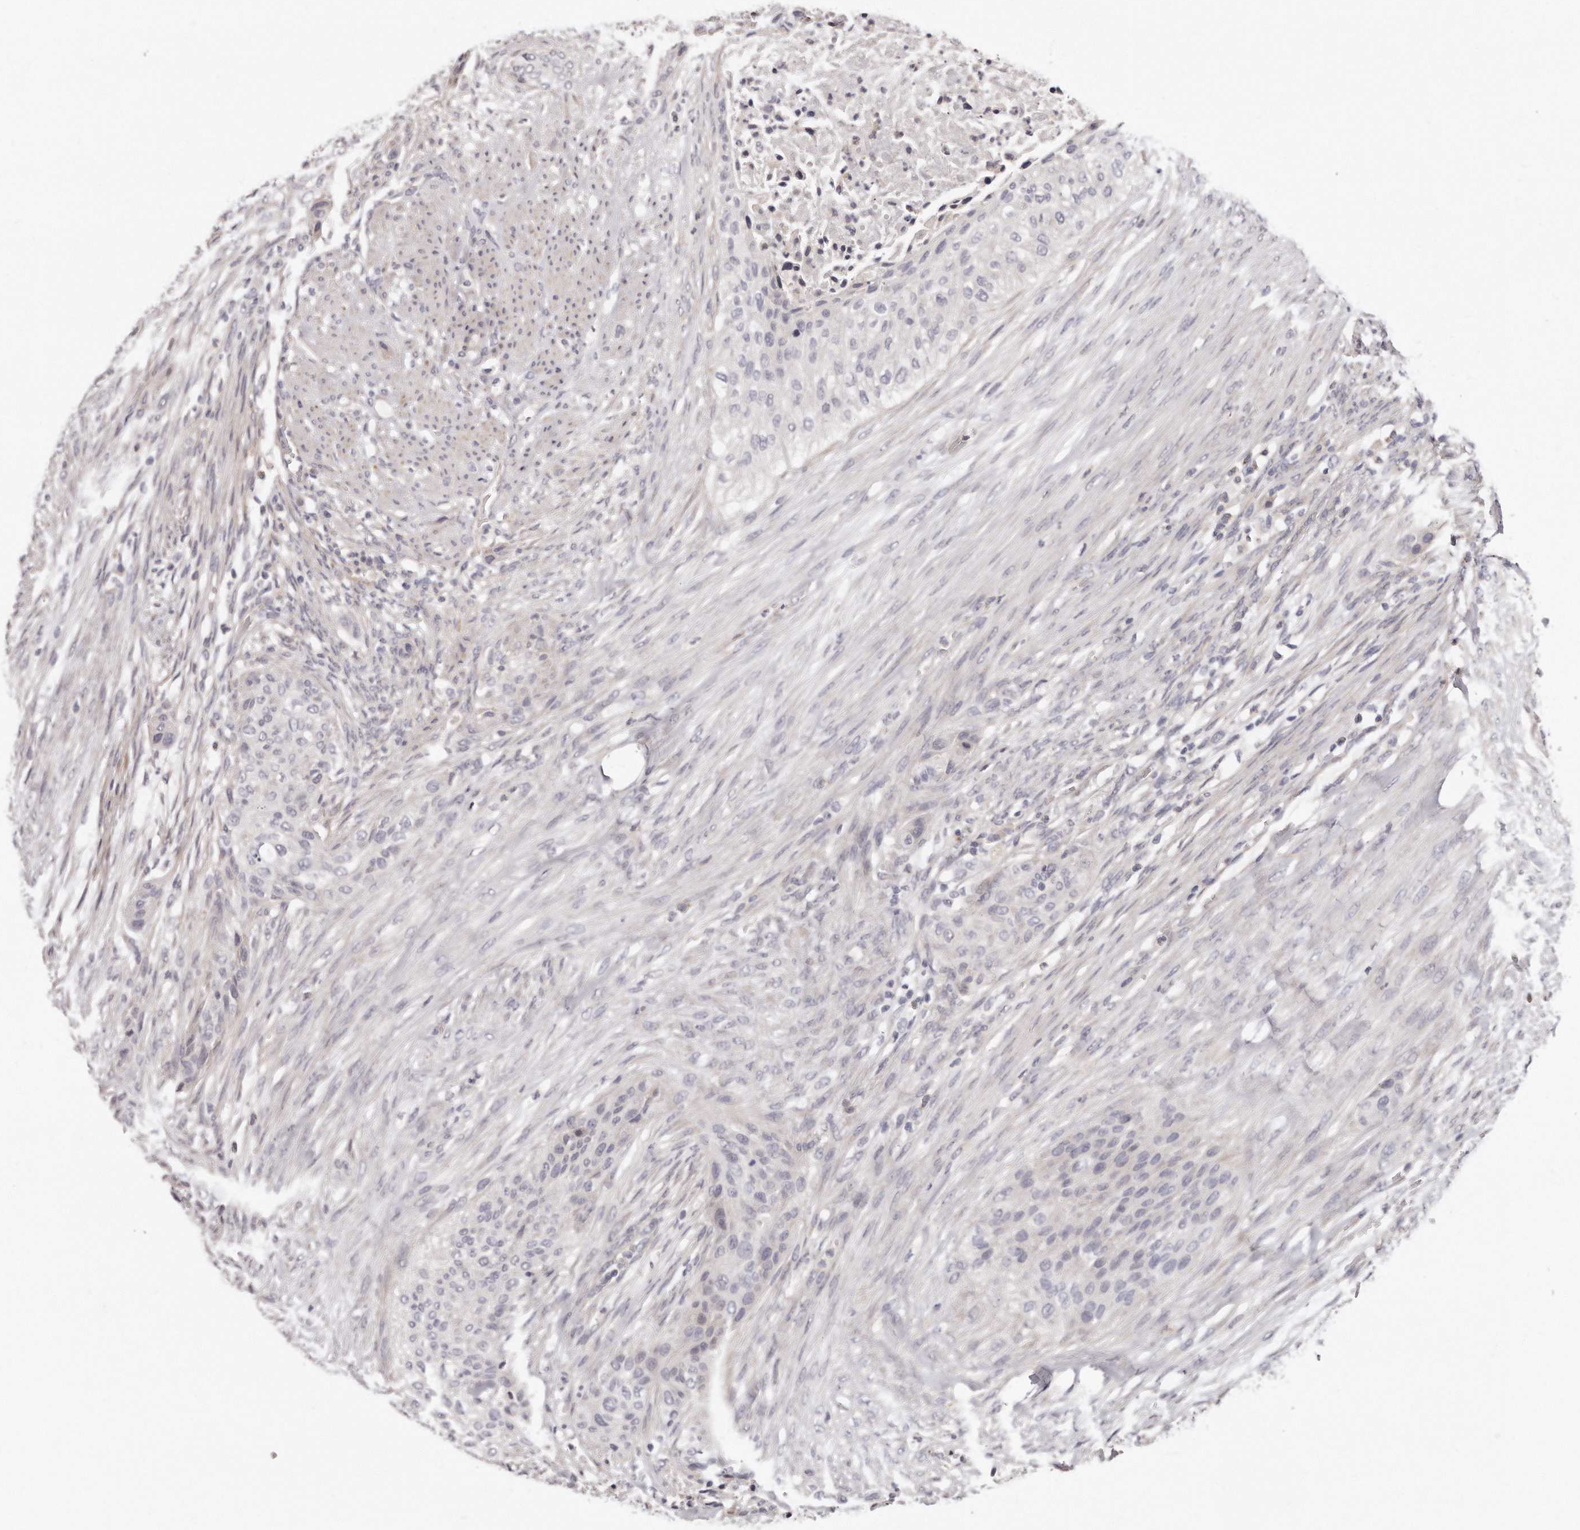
{"staining": {"intensity": "negative", "quantity": "none", "location": "none"}, "tissue": "urothelial cancer", "cell_type": "Tumor cells", "image_type": "cancer", "snomed": [{"axis": "morphology", "description": "Urothelial carcinoma, High grade"}, {"axis": "topography", "description": "Urinary bladder"}], "caption": "Immunohistochemical staining of human high-grade urothelial carcinoma demonstrates no significant staining in tumor cells.", "gene": "TTLL4", "patient": {"sex": "male", "age": 35}}